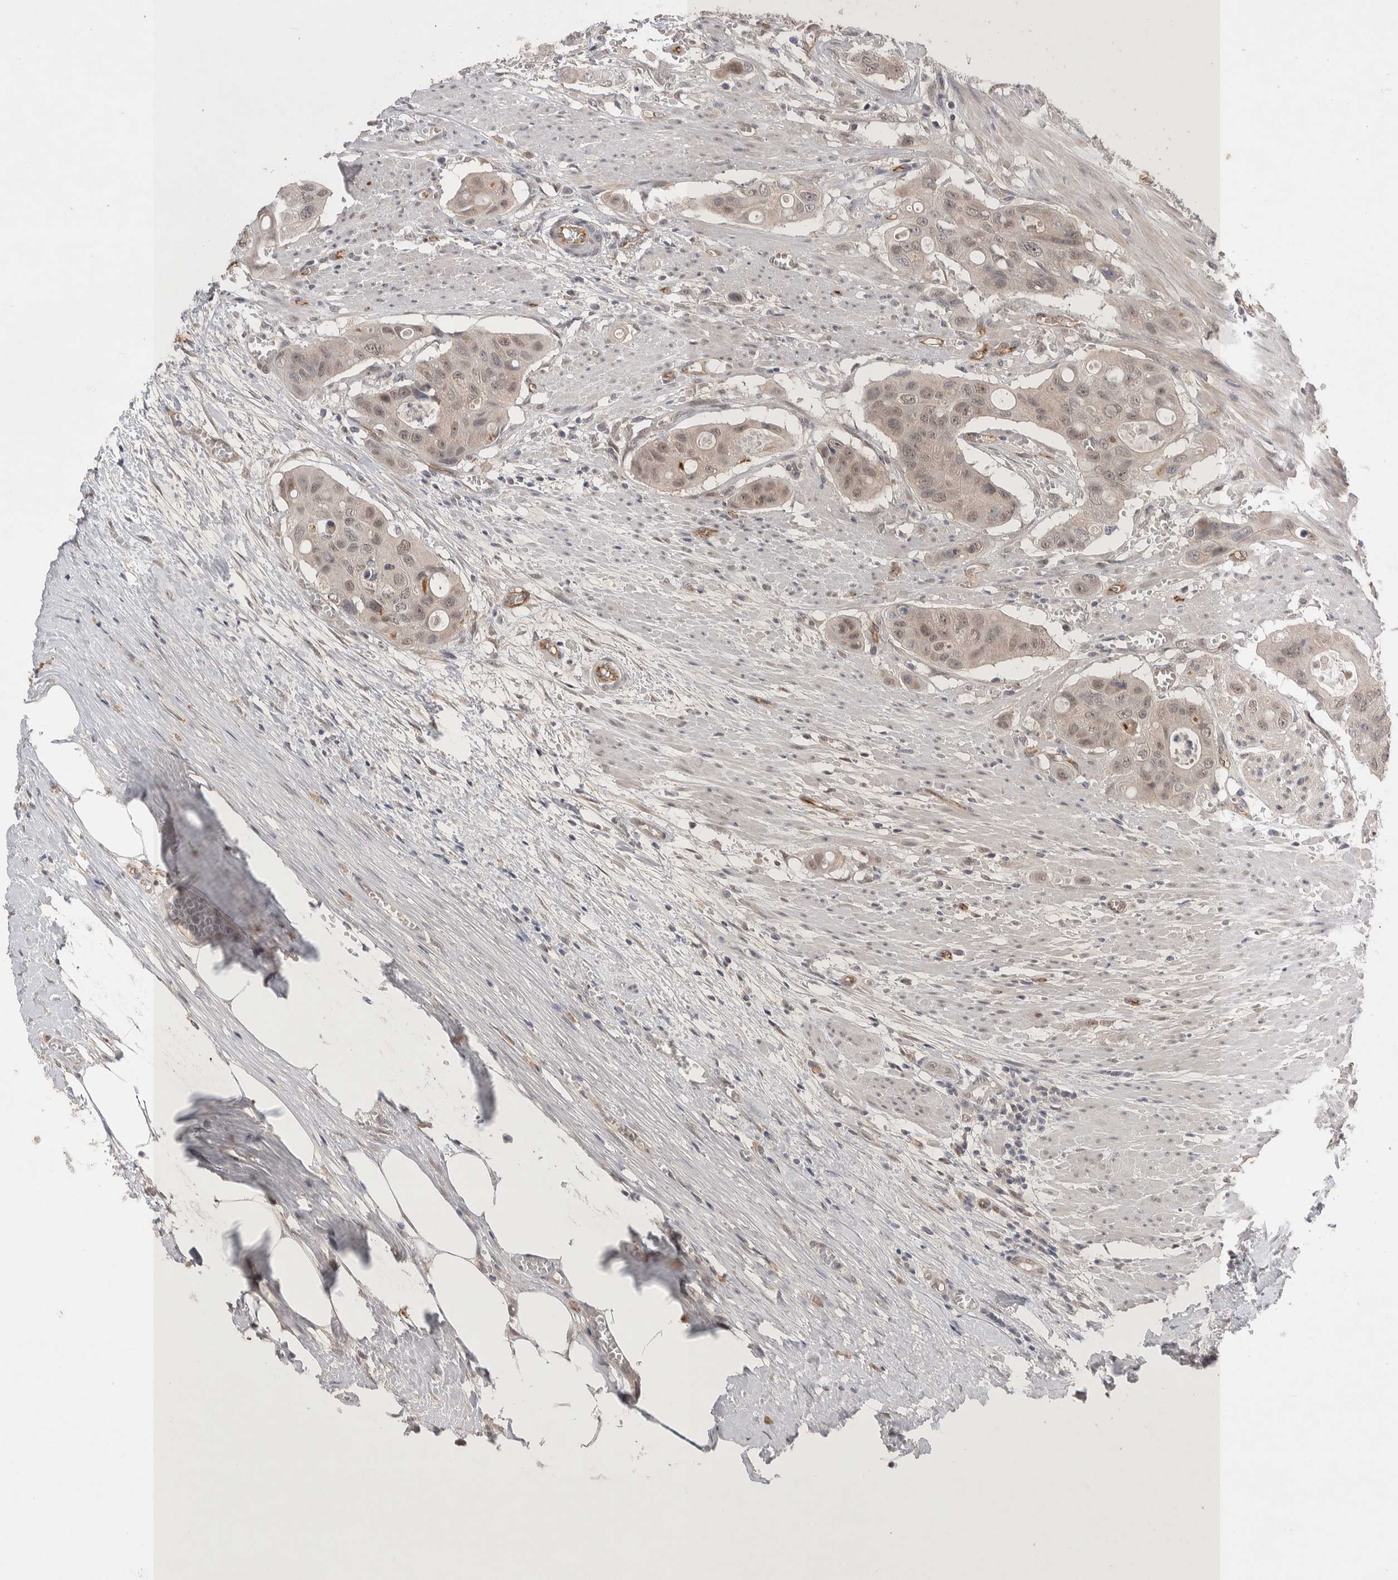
{"staining": {"intensity": "moderate", "quantity": "25%-75%", "location": "cytoplasmic/membranous,nuclear"}, "tissue": "colorectal cancer", "cell_type": "Tumor cells", "image_type": "cancer", "snomed": [{"axis": "morphology", "description": "Adenocarcinoma, NOS"}, {"axis": "topography", "description": "Colon"}], "caption": "Immunohistochemistry staining of colorectal adenocarcinoma, which demonstrates medium levels of moderate cytoplasmic/membranous and nuclear positivity in about 25%-75% of tumor cells indicating moderate cytoplasmic/membranous and nuclear protein staining. The staining was performed using DAB (brown) for protein detection and nuclei were counterstained in hematoxylin (blue).", "gene": "ZNF704", "patient": {"sex": "female", "age": 57}}